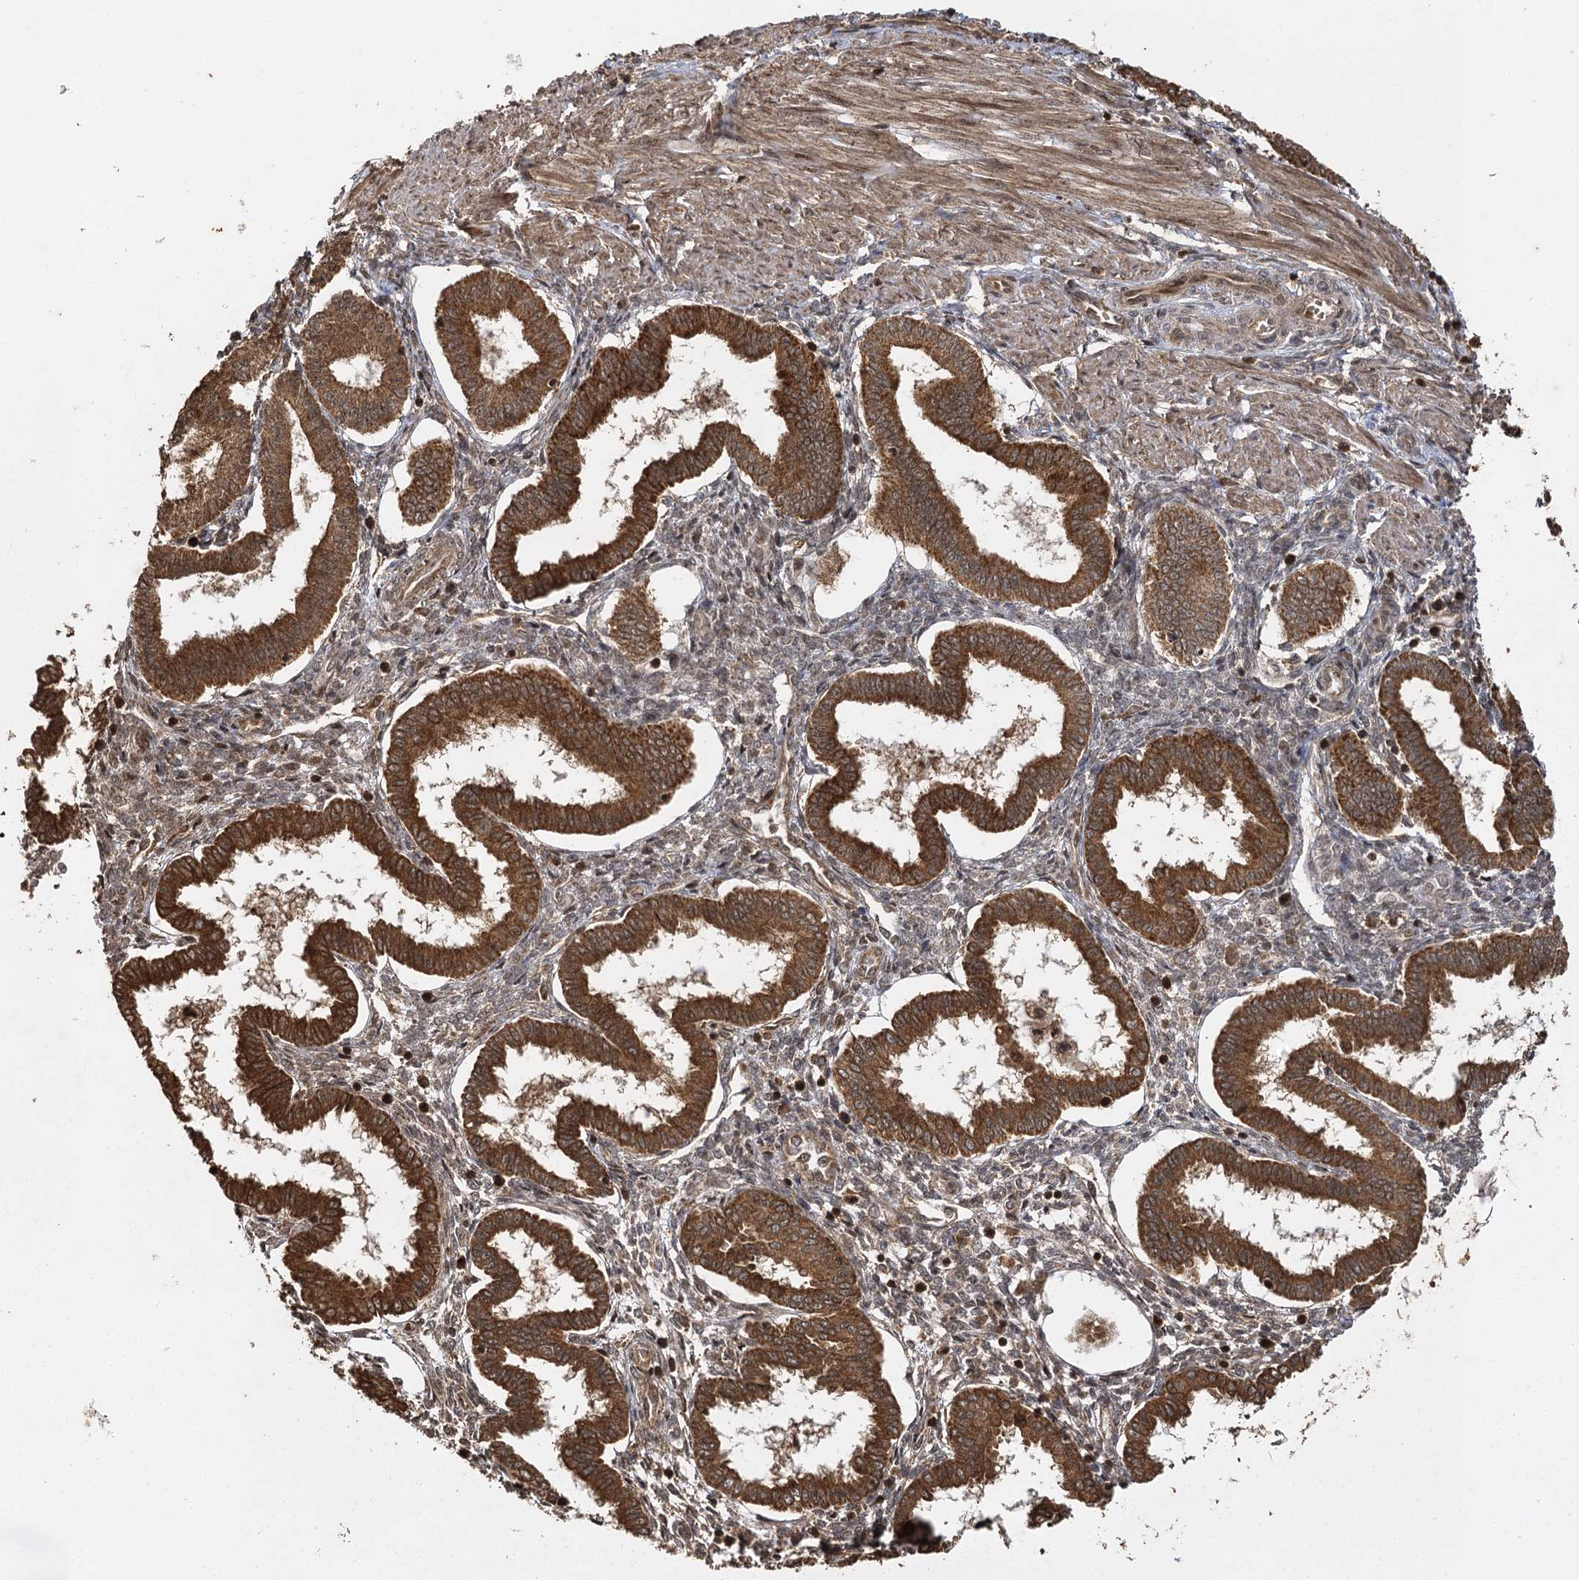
{"staining": {"intensity": "moderate", "quantity": "25%-75%", "location": "cytoplasmic/membranous"}, "tissue": "endometrium", "cell_type": "Cells in endometrial stroma", "image_type": "normal", "snomed": [{"axis": "morphology", "description": "Normal tissue, NOS"}, {"axis": "topography", "description": "Endometrium"}], "caption": "A medium amount of moderate cytoplasmic/membranous expression is identified in approximately 25%-75% of cells in endometrial stroma in unremarkable endometrium.", "gene": "IL11RA", "patient": {"sex": "female", "age": 25}}